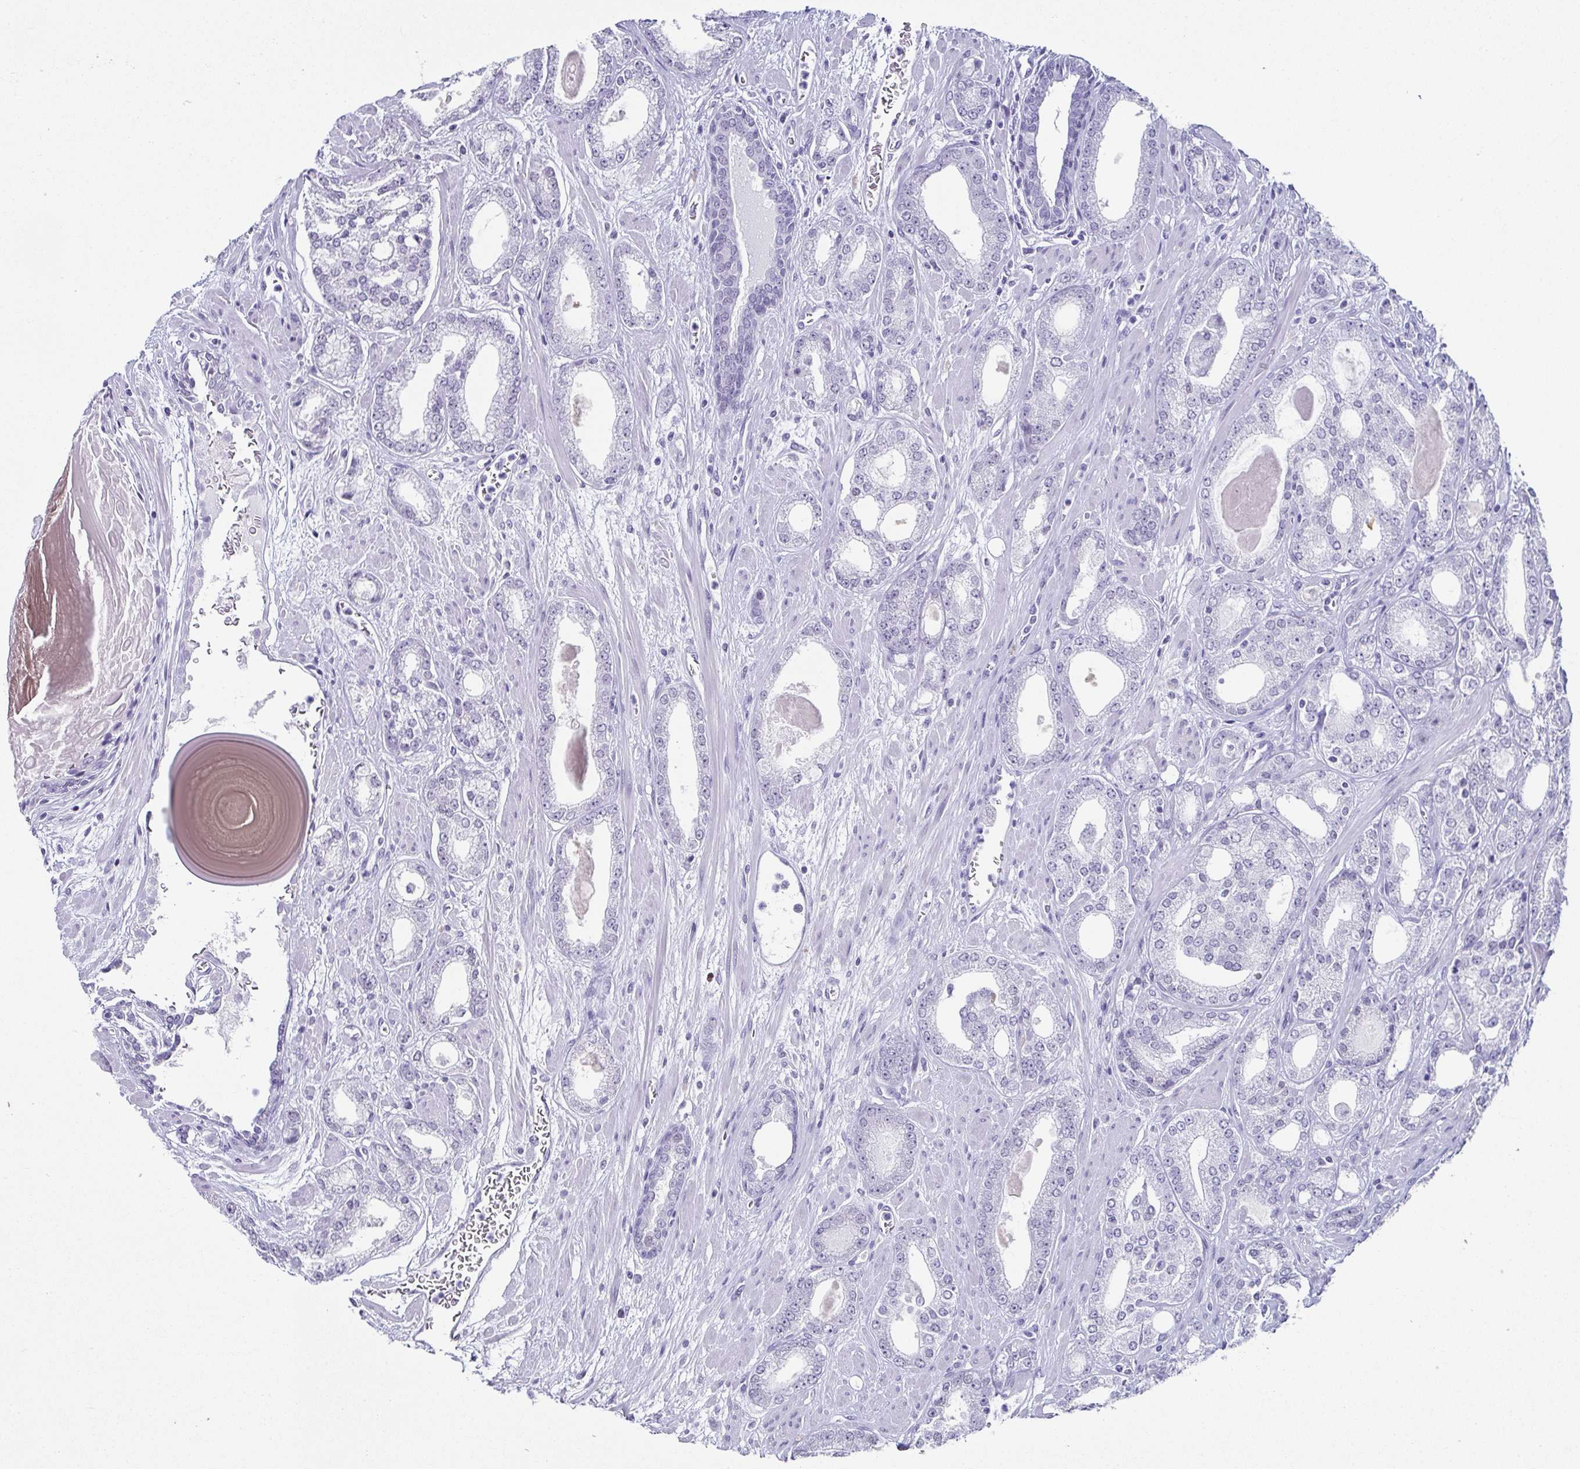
{"staining": {"intensity": "negative", "quantity": "none", "location": "none"}, "tissue": "prostate cancer", "cell_type": "Tumor cells", "image_type": "cancer", "snomed": [{"axis": "morphology", "description": "Adenocarcinoma, High grade"}, {"axis": "topography", "description": "Prostate"}], "caption": "This micrograph is of adenocarcinoma (high-grade) (prostate) stained with immunohistochemistry to label a protein in brown with the nuclei are counter-stained blue. There is no expression in tumor cells.", "gene": "ESX1", "patient": {"sex": "male", "age": 64}}